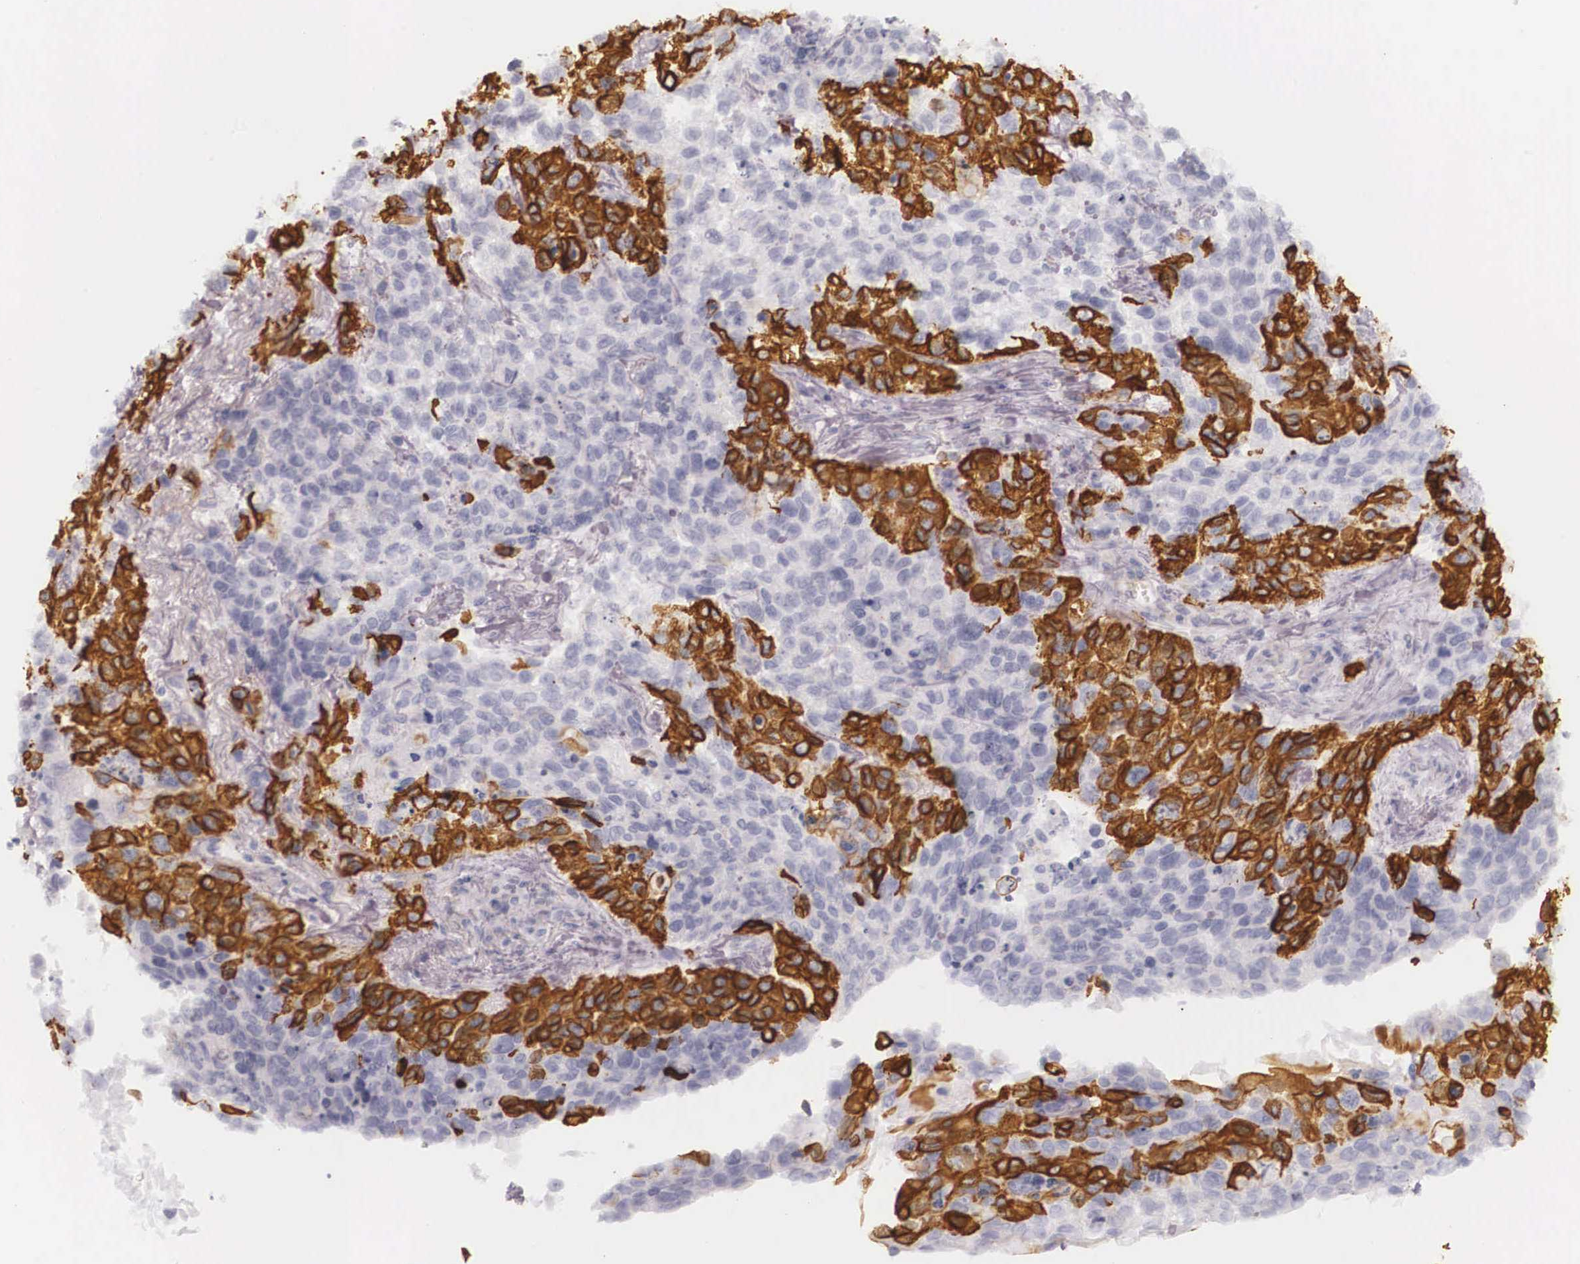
{"staining": {"intensity": "strong", "quantity": "25%-75%", "location": "cytoplasmic/membranous"}, "tissue": "lung cancer", "cell_type": "Tumor cells", "image_type": "cancer", "snomed": [{"axis": "morphology", "description": "Squamous cell carcinoma, NOS"}, {"axis": "topography", "description": "Lymph node"}, {"axis": "topography", "description": "Lung"}], "caption": "Immunohistochemistry (IHC) of lung cancer demonstrates high levels of strong cytoplasmic/membranous staining in approximately 25%-75% of tumor cells.", "gene": "KRT14", "patient": {"sex": "male", "age": 74}}